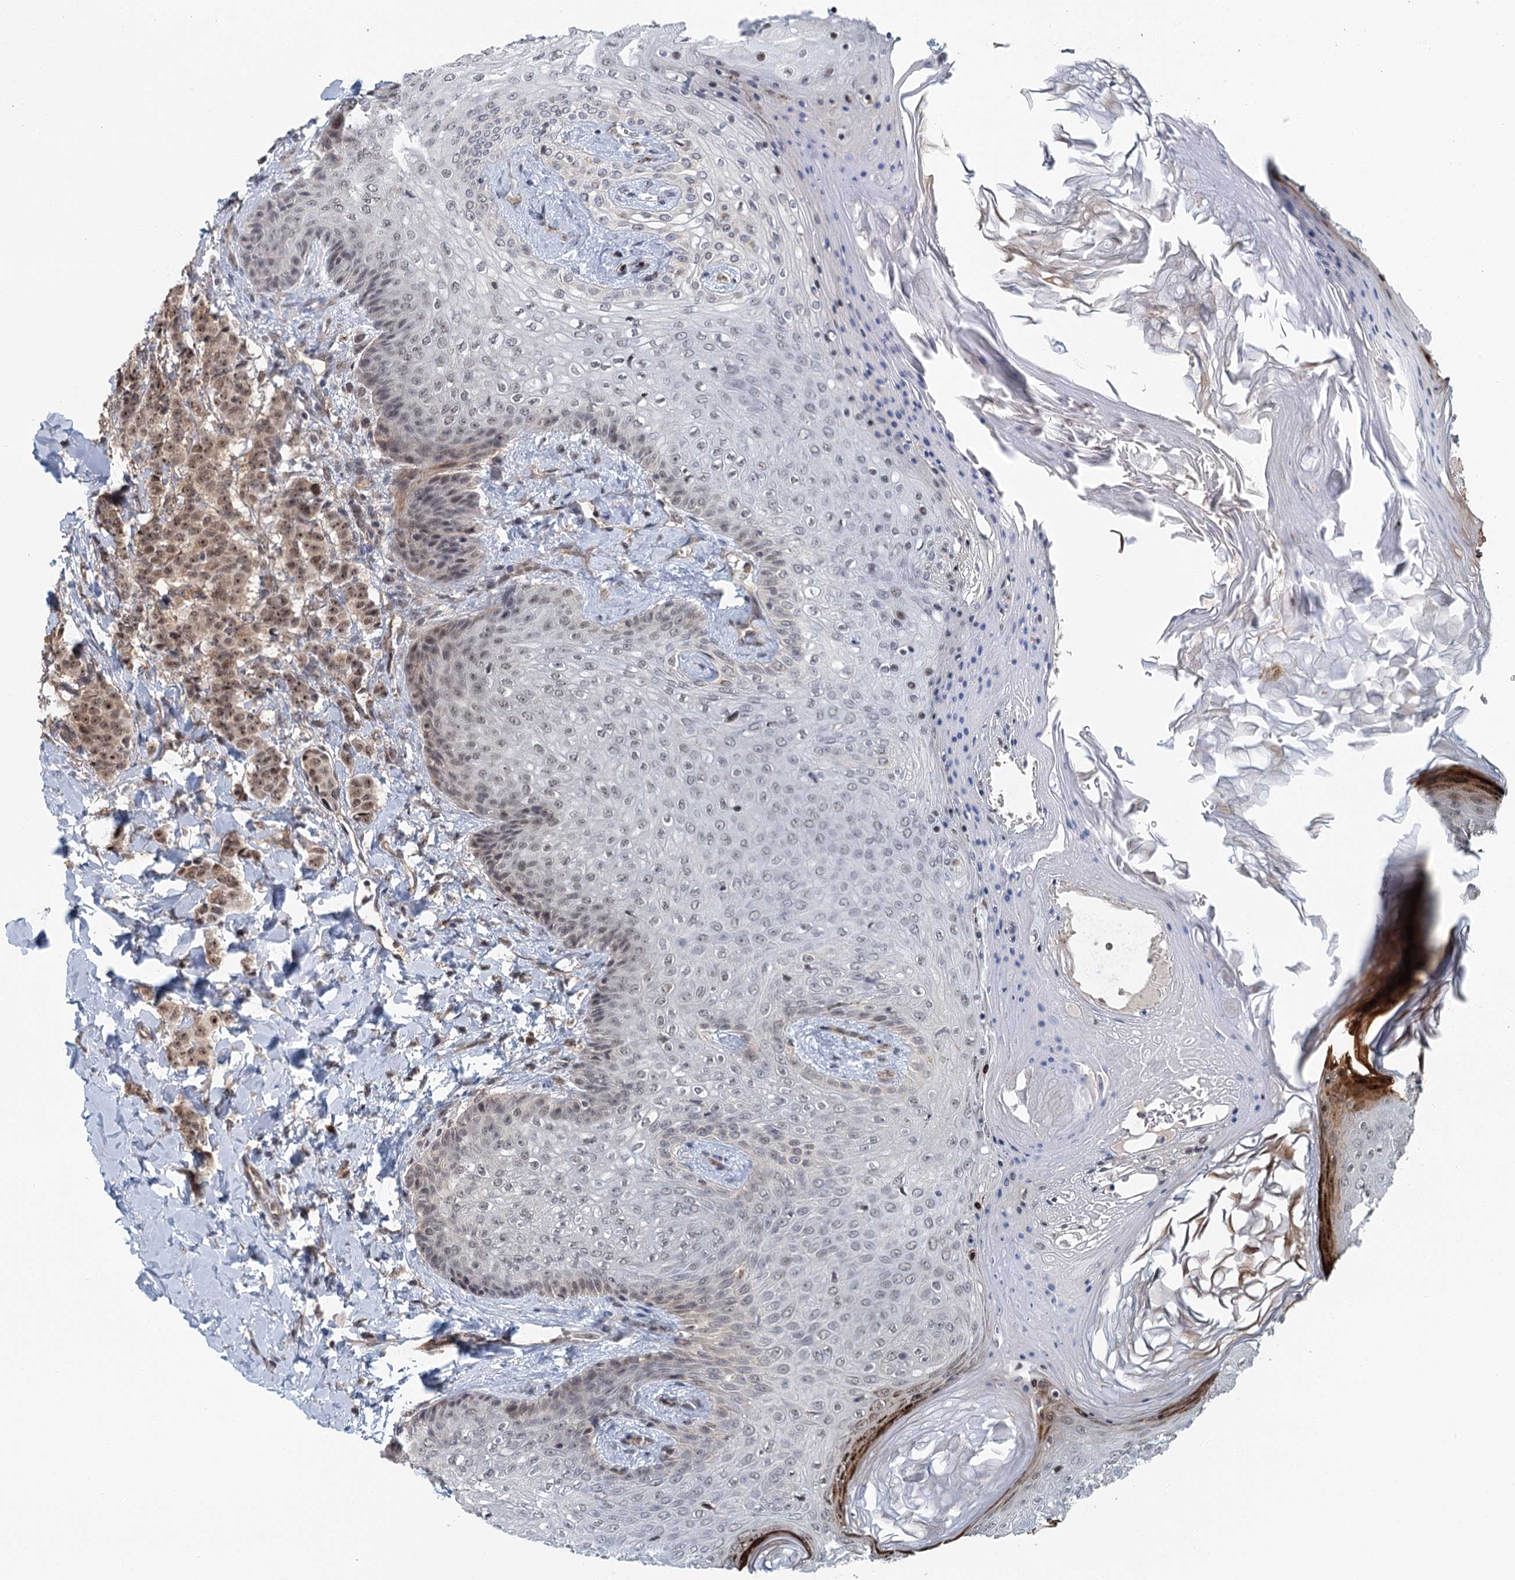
{"staining": {"intensity": "moderate", "quantity": ">75%", "location": "cytoplasmic/membranous,nuclear"}, "tissue": "breast cancer", "cell_type": "Tumor cells", "image_type": "cancer", "snomed": [{"axis": "morphology", "description": "Duct carcinoma"}, {"axis": "topography", "description": "Breast"}], "caption": "Protein analysis of breast cancer tissue shows moderate cytoplasmic/membranous and nuclear expression in approximately >75% of tumor cells.", "gene": "TAS2R42", "patient": {"sex": "female", "age": 40}}